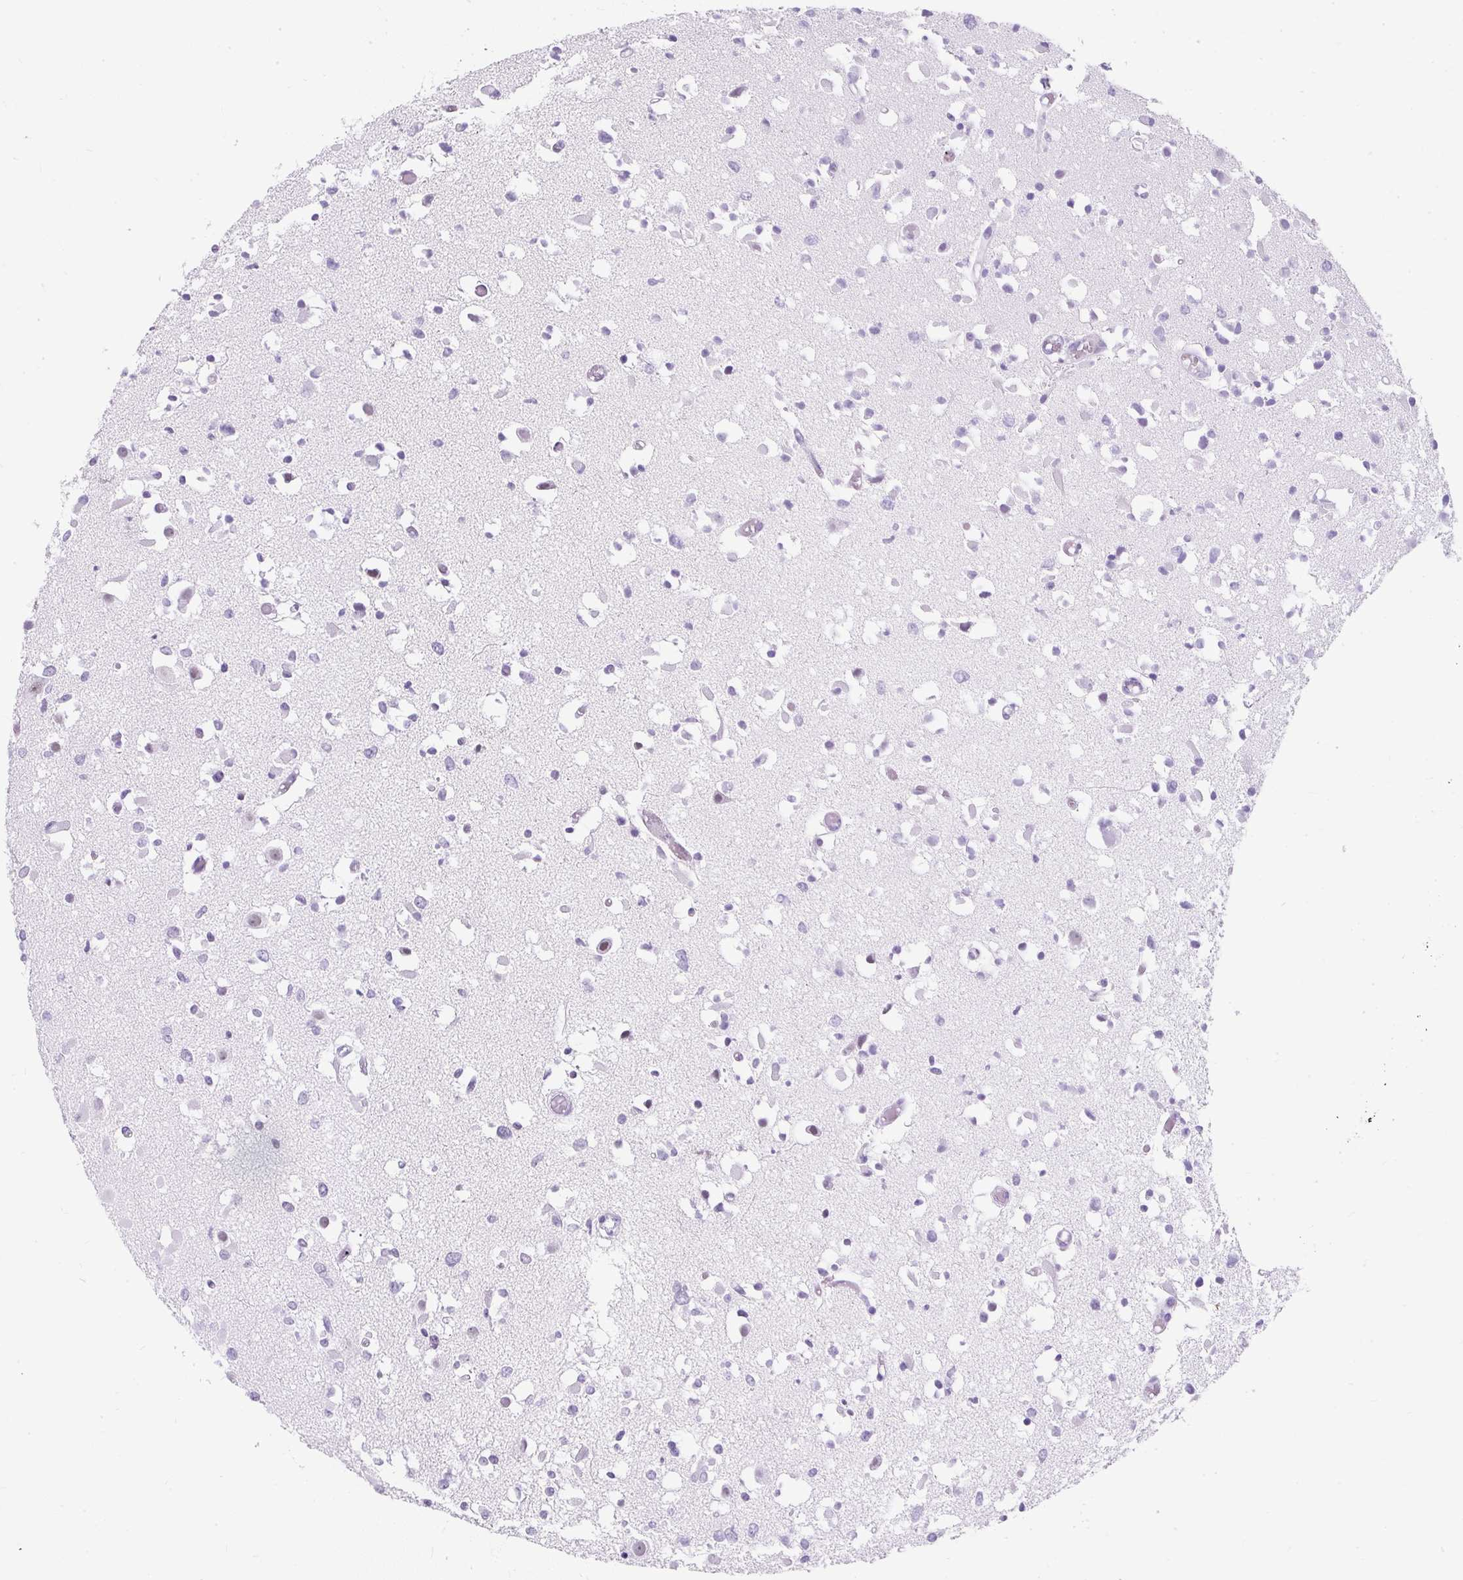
{"staining": {"intensity": "weak", "quantity": "<25%", "location": "nuclear"}, "tissue": "glioma", "cell_type": "Tumor cells", "image_type": "cancer", "snomed": [{"axis": "morphology", "description": "Glioma, malignant, Low grade"}, {"axis": "topography", "description": "Brain"}], "caption": "This is a micrograph of IHC staining of glioma, which shows no expression in tumor cells.", "gene": "PLCXD2", "patient": {"sex": "female", "age": 22}}